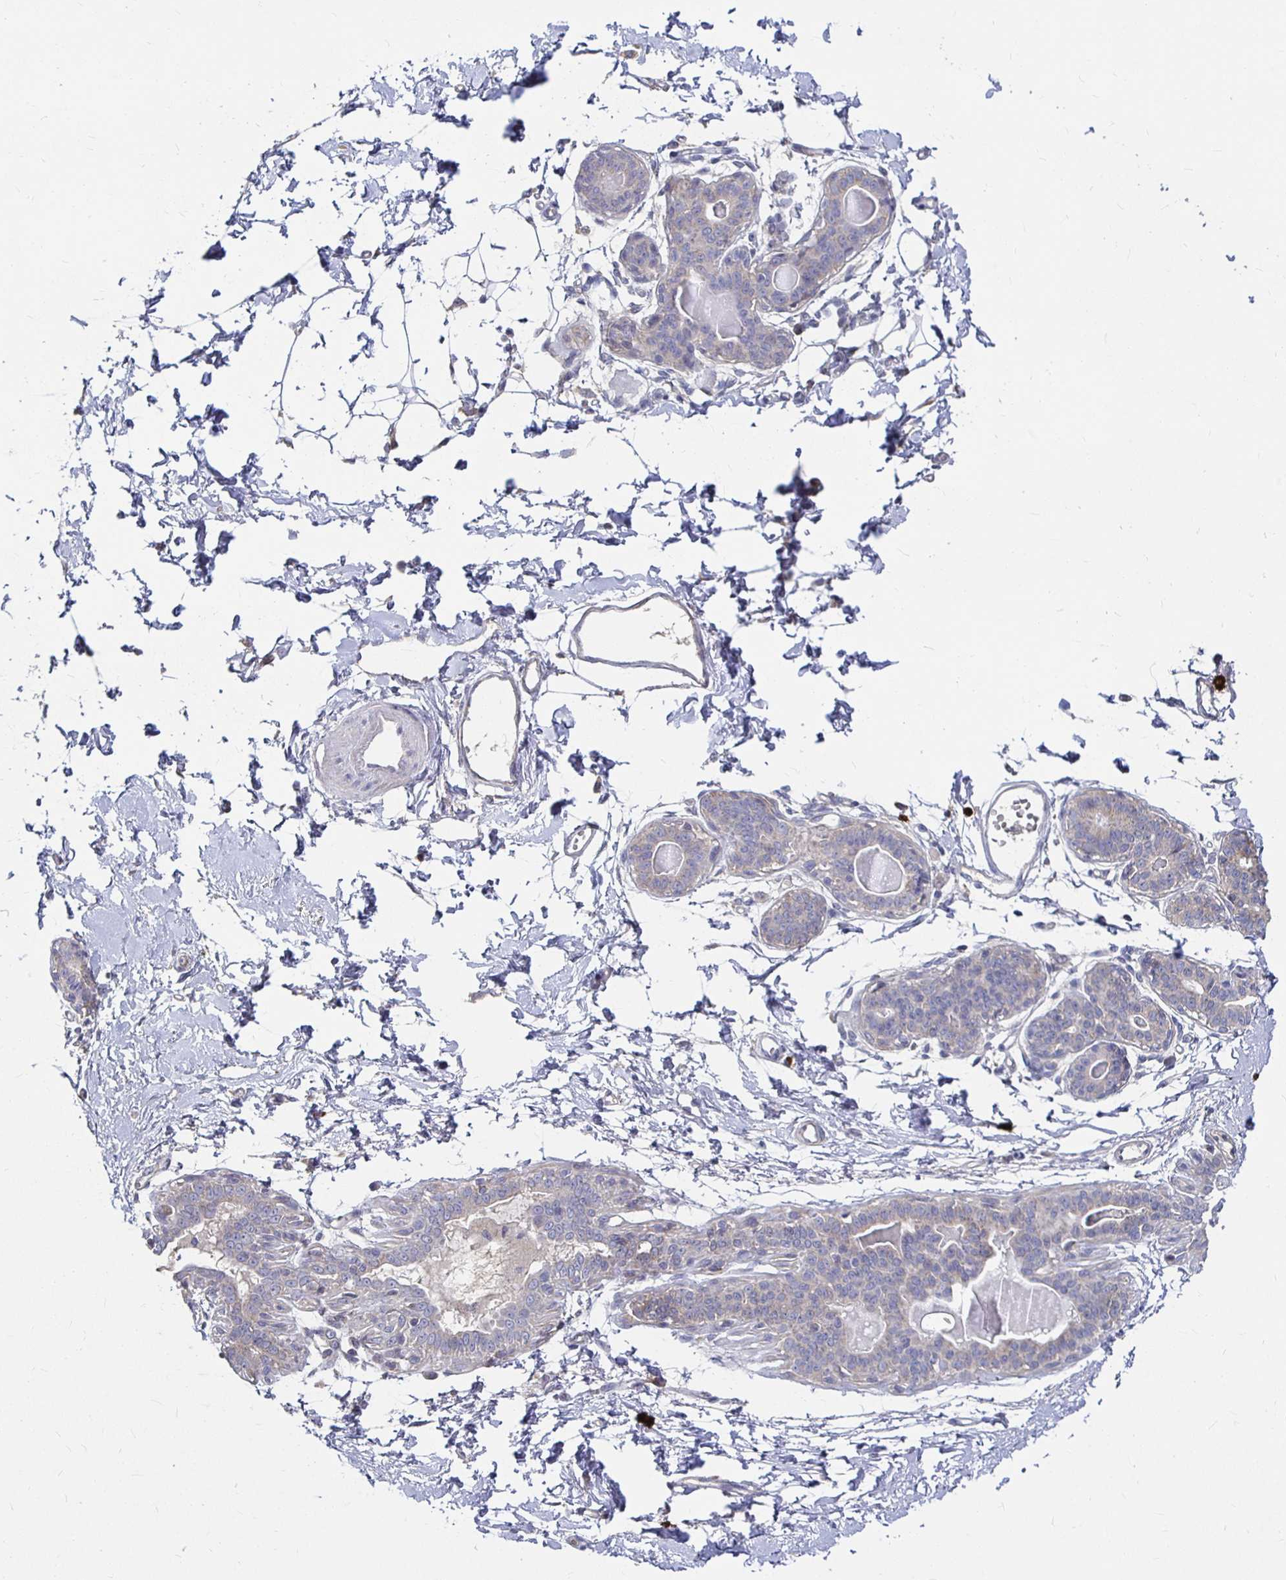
{"staining": {"intensity": "negative", "quantity": "none", "location": "none"}, "tissue": "breast", "cell_type": "Adipocytes", "image_type": "normal", "snomed": [{"axis": "morphology", "description": "Normal tissue, NOS"}, {"axis": "topography", "description": "Breast"}], "caption": "High power microscopy histopathology image of an immunohistochemistry (IHC) micrograph of benign breast, revealing no significant positivity in adipocytes. (Brightfield microscopy of DAB immunohistochemistry (IHC) at high magnification).", "gene": "RNF144B", "patient": {"sex": "female", "age": 45}}